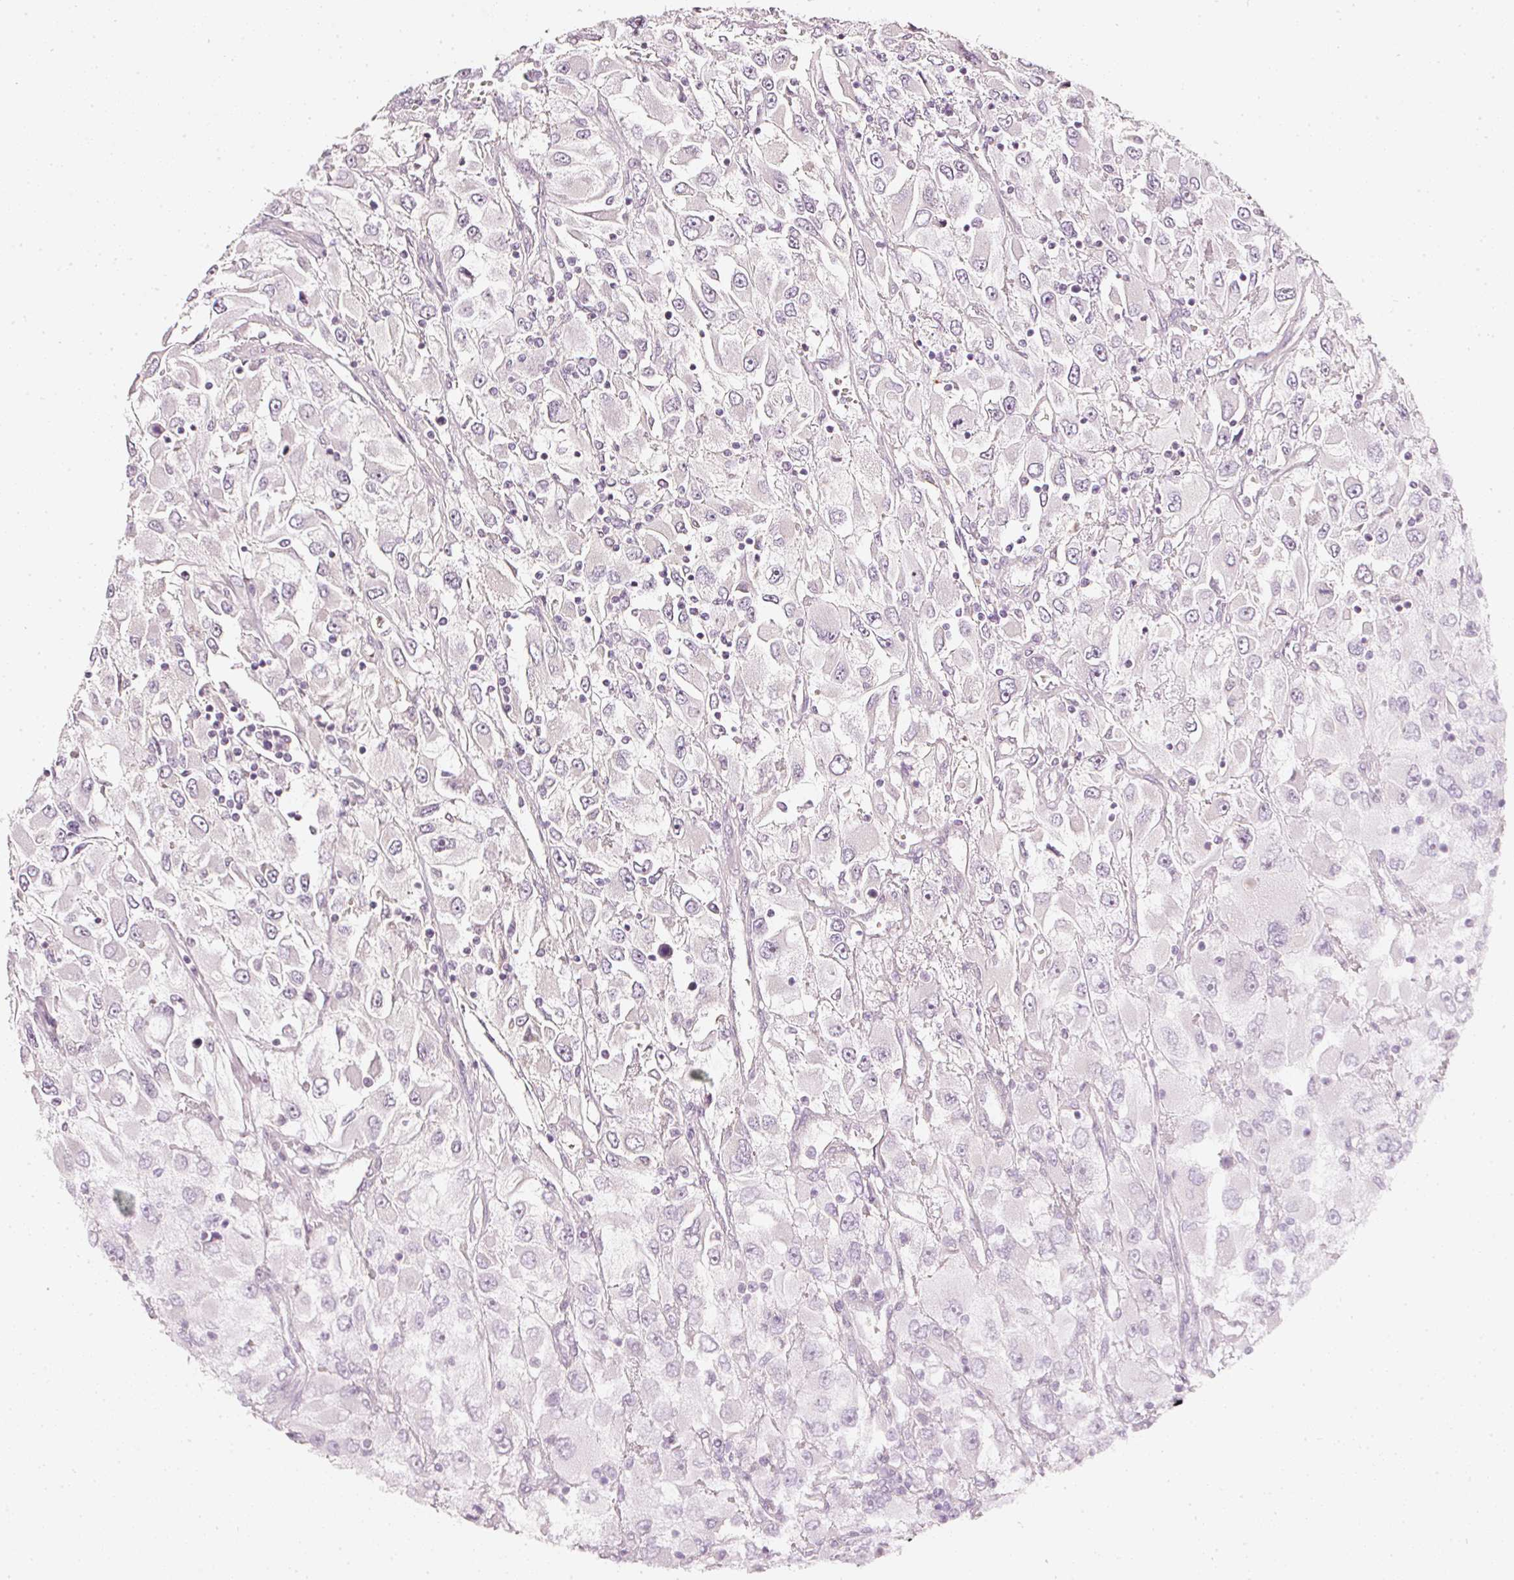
{"staining": {"intensity": "negative", "quantity": "none", "location": "none"}, "tissue": "renal cancer", "cell_type": "Tumor cells", "image_type": "cancer", "snomed": [{"axis": "morphology", "description": "Adenocarcinoma, NOS"}, {"axis": "topography", "description": "Kidney"}], "caption": "Immunohistochemistry (IHC) micrograph of human renal adenocarcinoma stained for a protein (brown), which reveals no expression in tumor cells.", "gene": "CNP", "patient": {"sex": "female", "age": 52}}